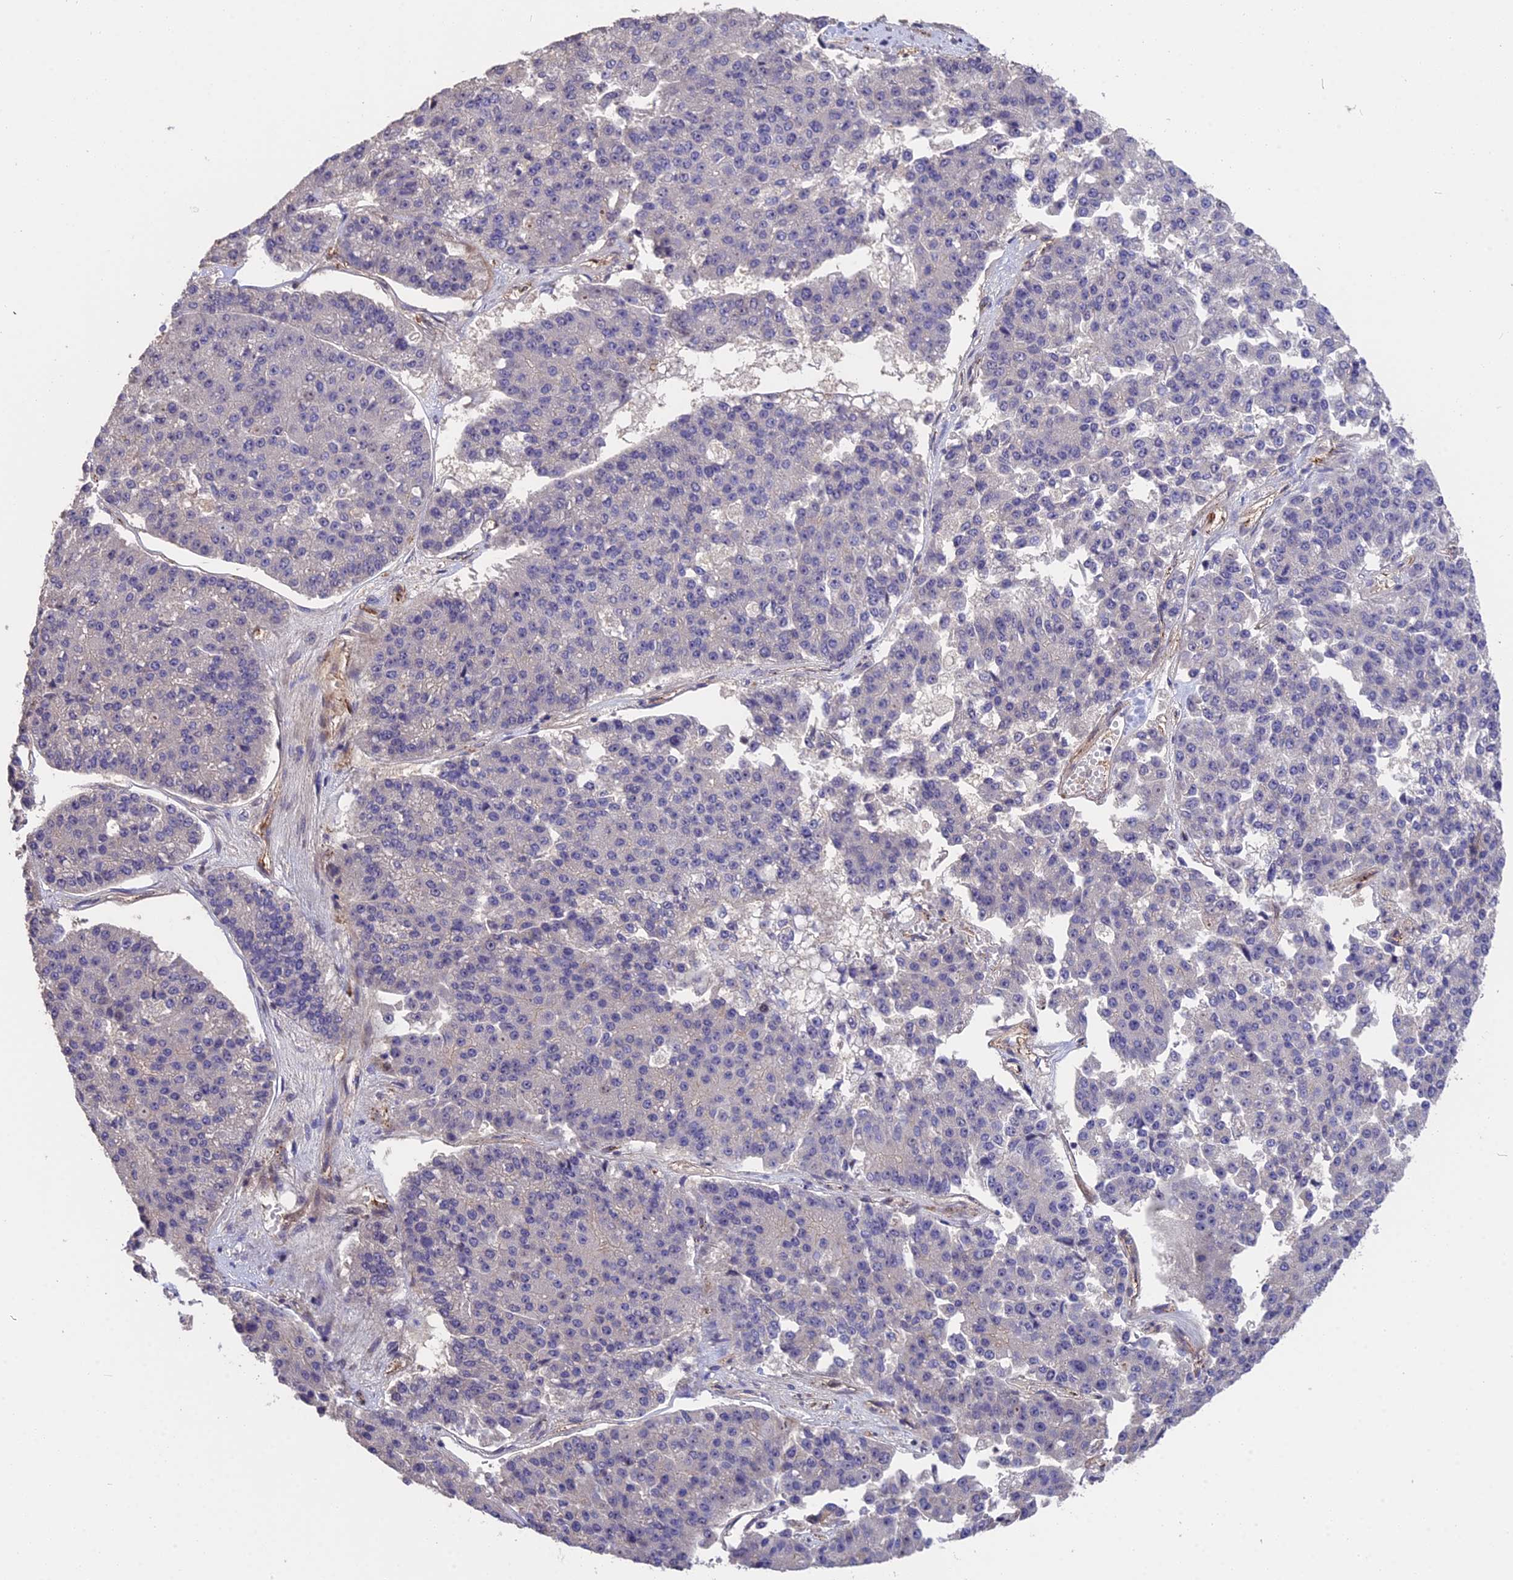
{"staining": {"intensity": "negative", "quantity": "none", "location": "none"}, "tissue": "pancreatic cancer", "cell_type": "Tumor cells", "image_type": "cancer", "snomed": [{"axis": "morphology", "description": "Adenocarcinoma, NOS"}, {"axis": "topography", "description": "Pancreas"}], "caption": "Image shows no significant protein positivity in tumor cells of pancreatic cancer (adenocarcinoma).", "gene": "MFSD2A", "patient": {"sex": "male", "age": 50}}